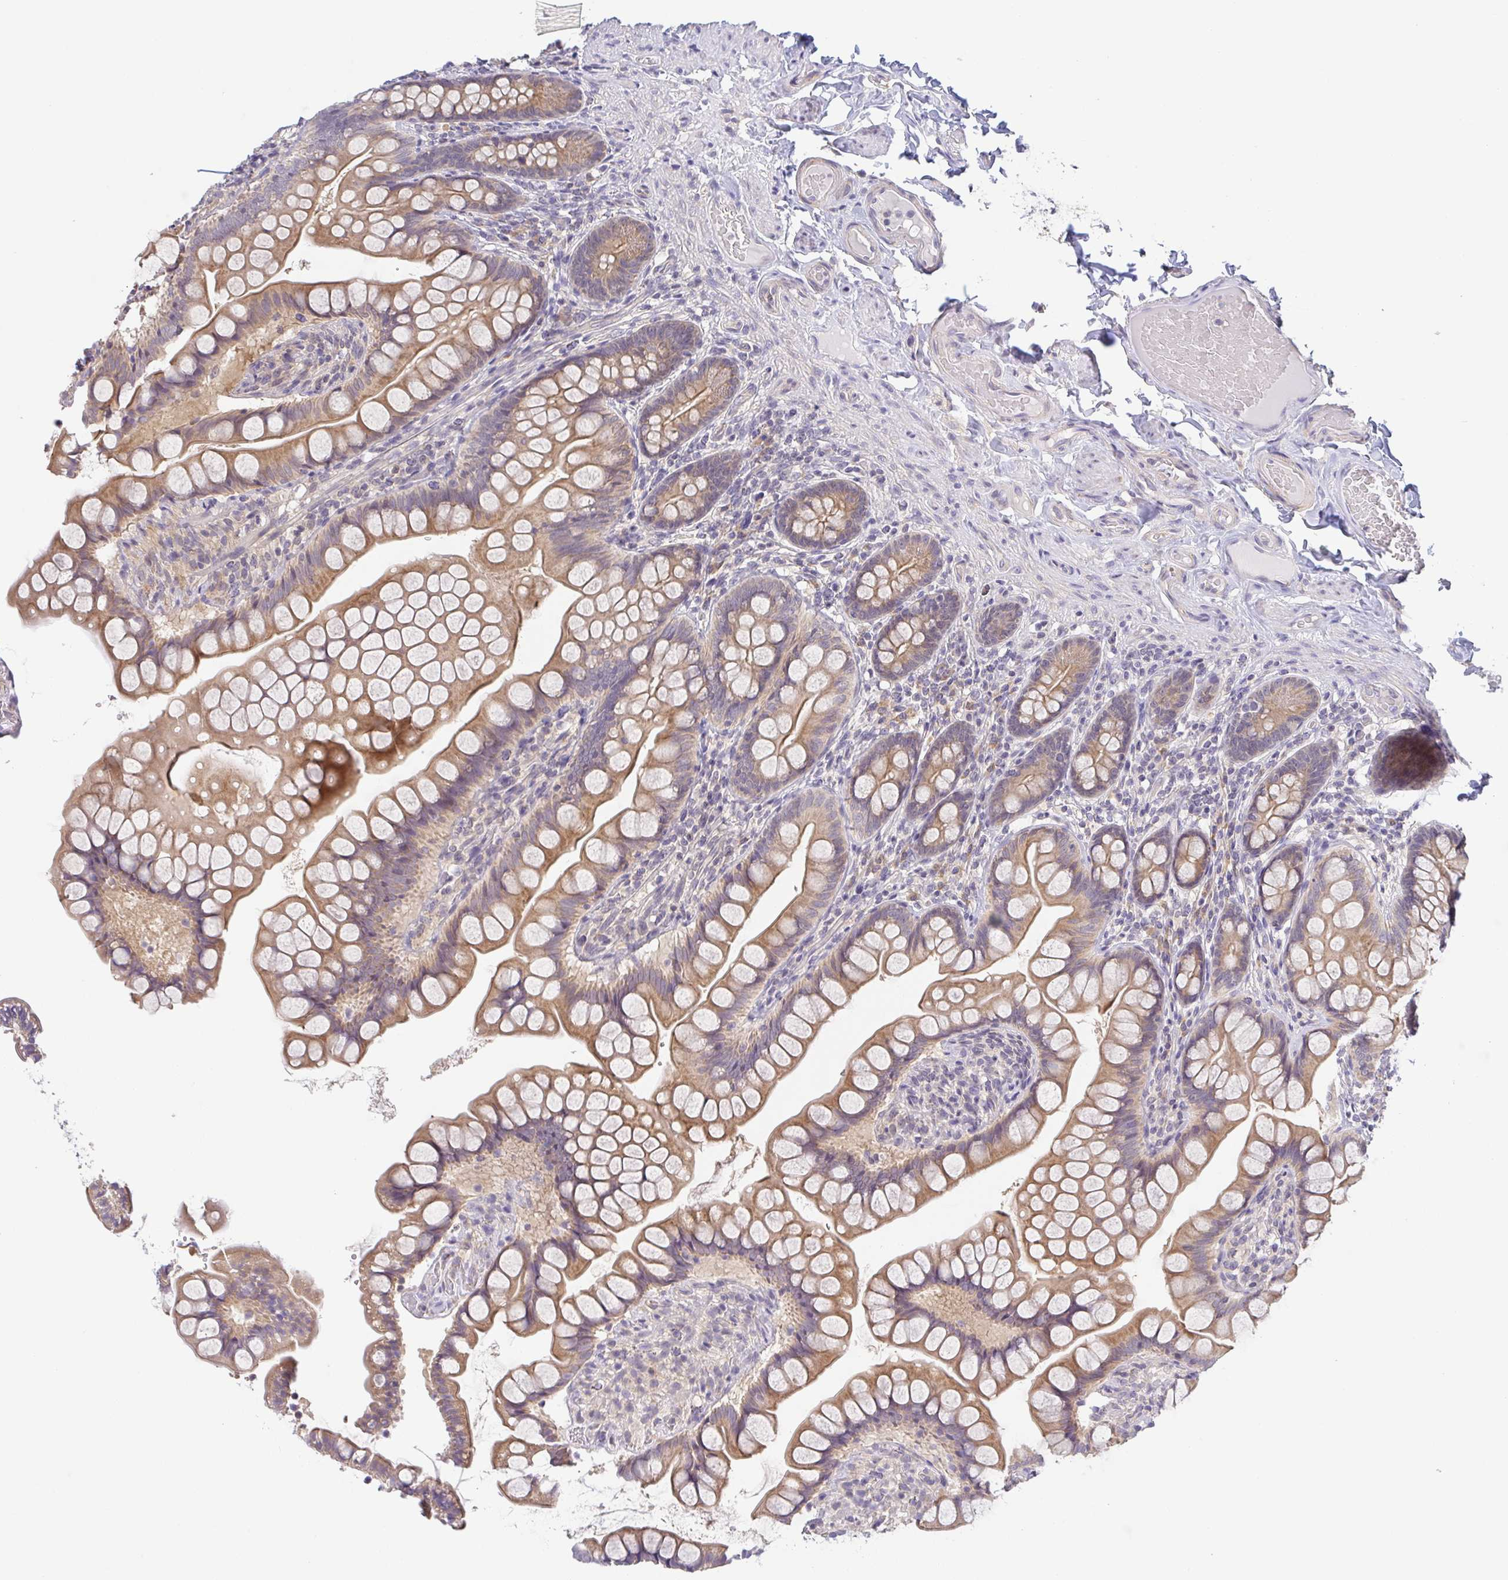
{"staining": {"intensity": "moderate", "quantity": ">75%", "location": "cytoplasmic/membranous"}, "tissue": "small intestine", "cell_type": "Glandular cells", "image_type": "normal", "snomed": [{"axis": "morphology", "description": "Normal tissue, NOS"}, {"axis": "topography", "description": "Small intestine"}], "caption": "Small intestine was stained to show a protein in brown. There is medium levels of moderate cytoplasmic/membranous positivity in about >75% of glandular cells. The protein of interest is stained brown, and the nuclei are stained in blue (DAB IHC with brightfield microscopy, high magnification).", "gene": "BCL2L1", "patient": {"sex": "male", "age": 70}}